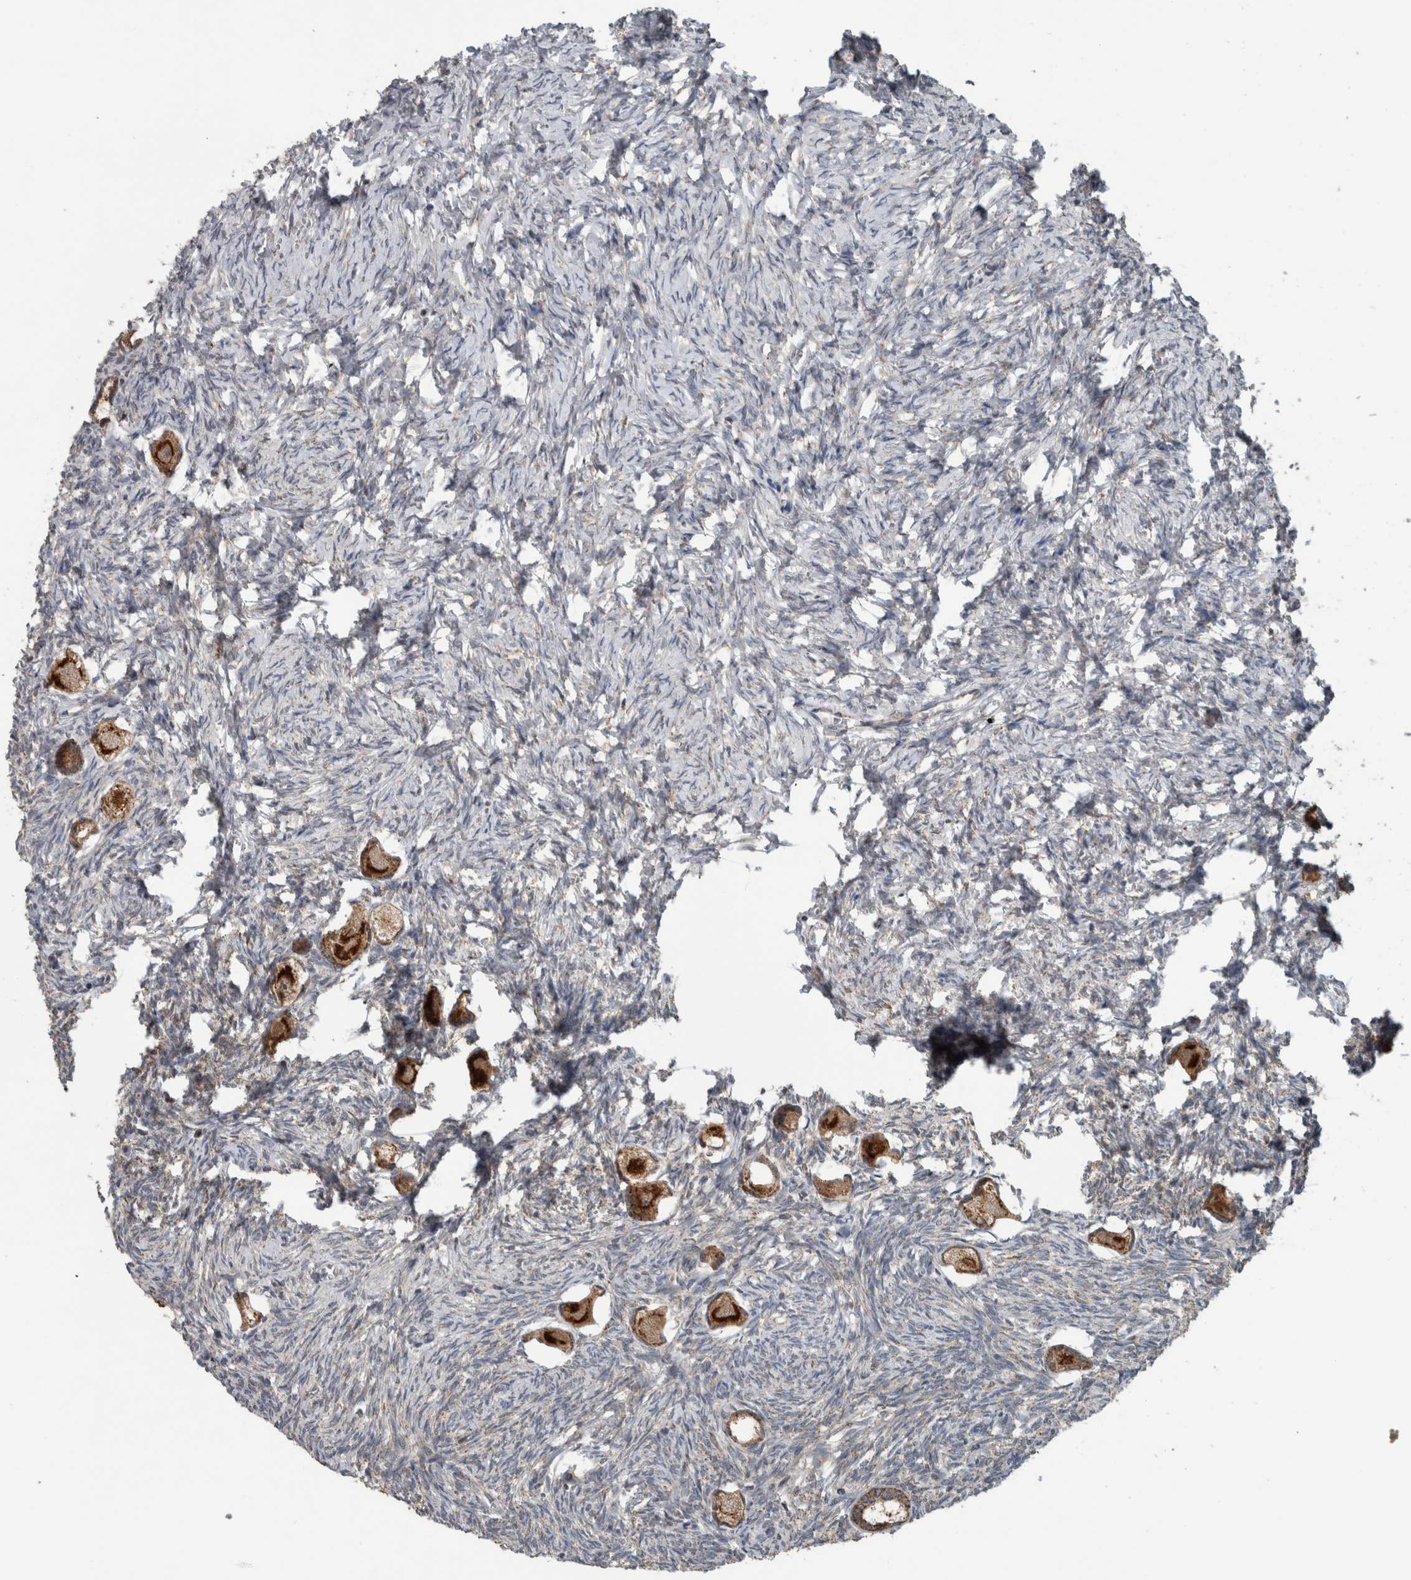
{"staining": {"intensity": "strong", "quantity": ">75%", "location": "cytoplasmic/membranous"}, "tissue": "ovary", "cell_type": "Follicle cells", "image_type": "normal", "snomed": [{"axis": "morphology", "description": "Normal tissue, NOS"}, {"axis": "topography", "description": "Ovary"}], "caption": "DAB immunohistochemical staining of benign ovary reveals strong cytoplasmic/membranous protein staining in about >75% of follicle cells.", "gene": "ARMC1", "patient": {"sex": "female", "age": 27}}